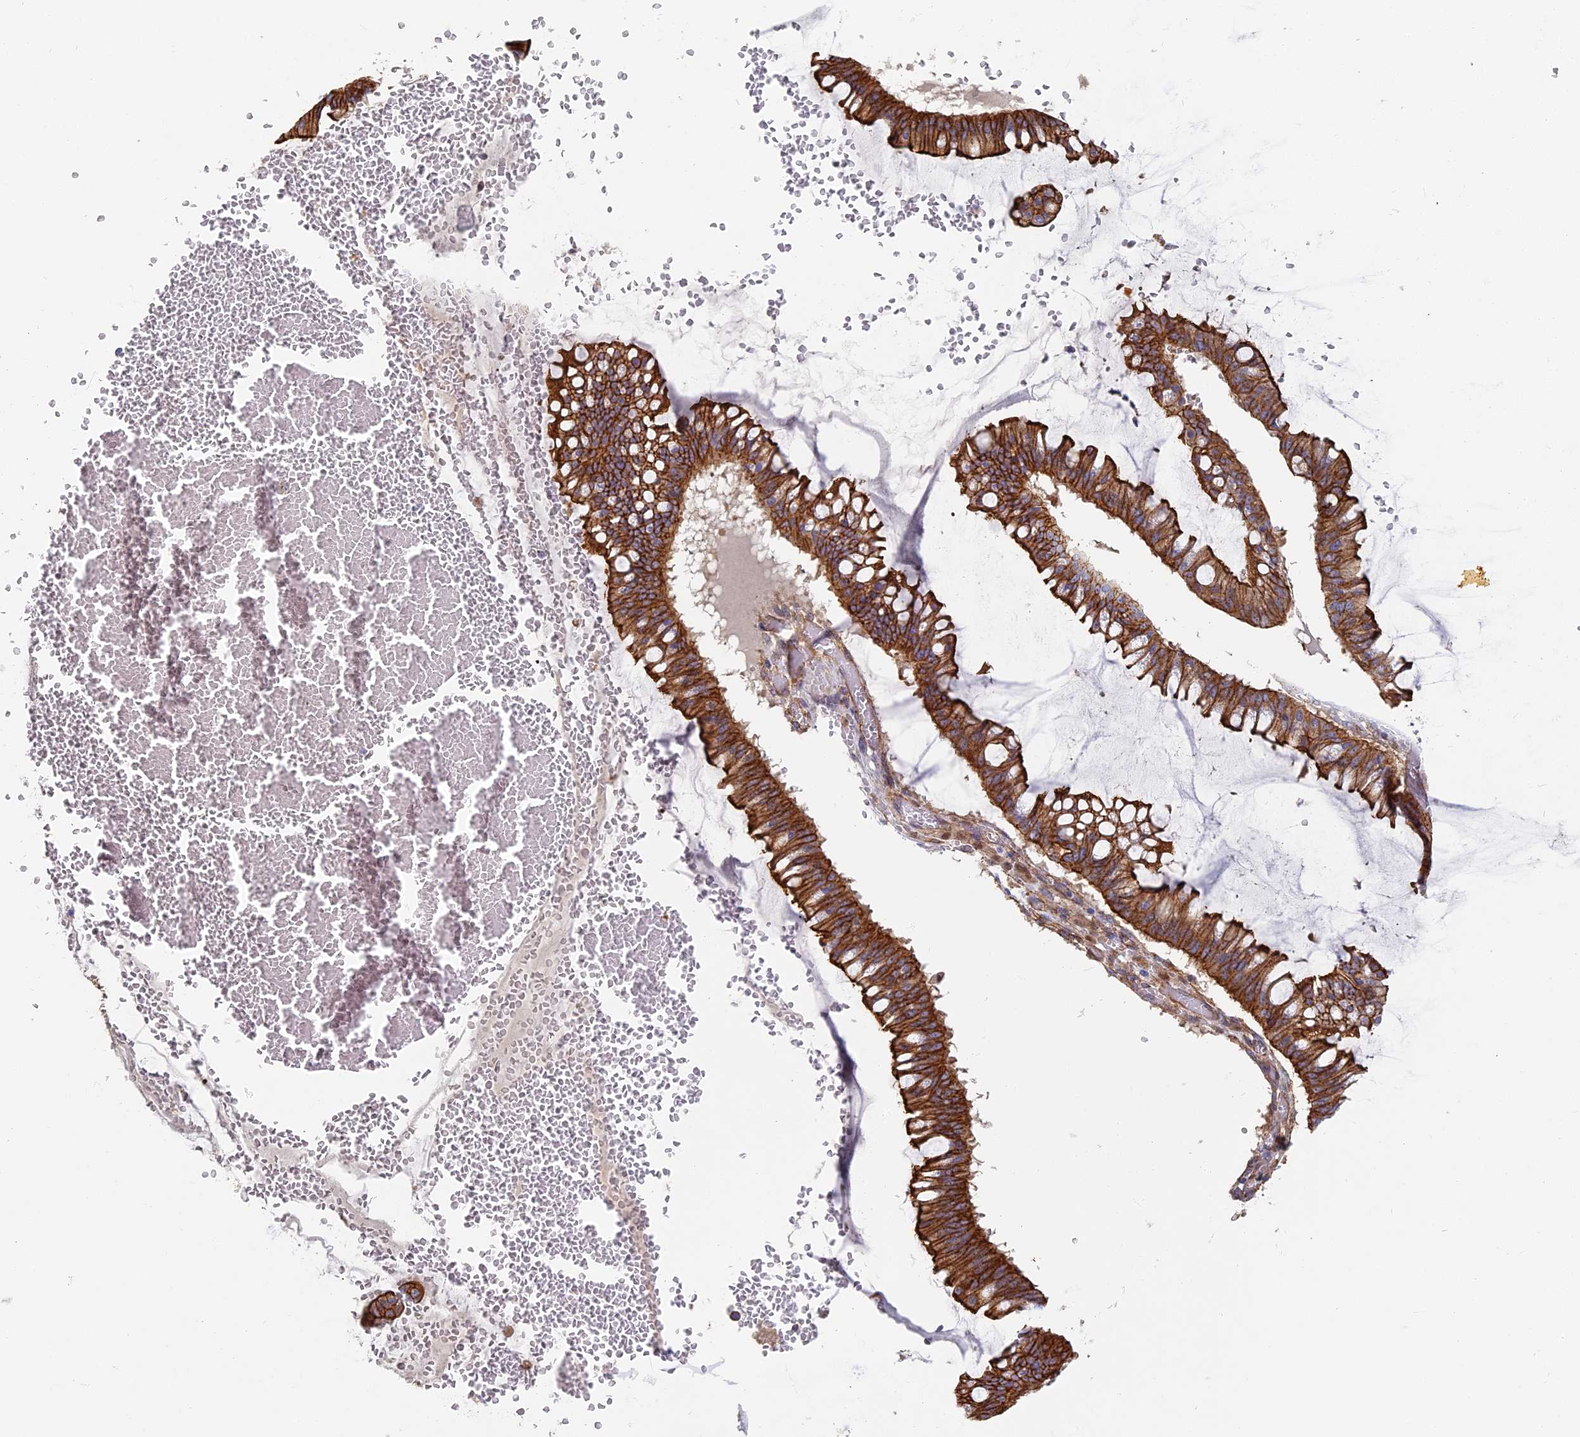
{"staining": {"intensity": "strong", "quantity": ">75%", "location": "cytoplasmic/membranous"}, "tissue": "ovarian cancer", "cell_type": "Tumor cells", "image_type": "cancer", "snomed": [{"axis": "morphology", "description": "Cystadenocarcinoma, mucinous, NOS"}, {"axis": "topography", "description": "Ovary"}], "caption": "An image showing strong cytoplasmic/membranous expression in about >75% of tumor cells in mucinous cystadenocarcinoma (ovarian), as visualized by brown immunohistochemical staining.", "gene": "CCDC30", "patient": {"sex": "female", "age": 73}}